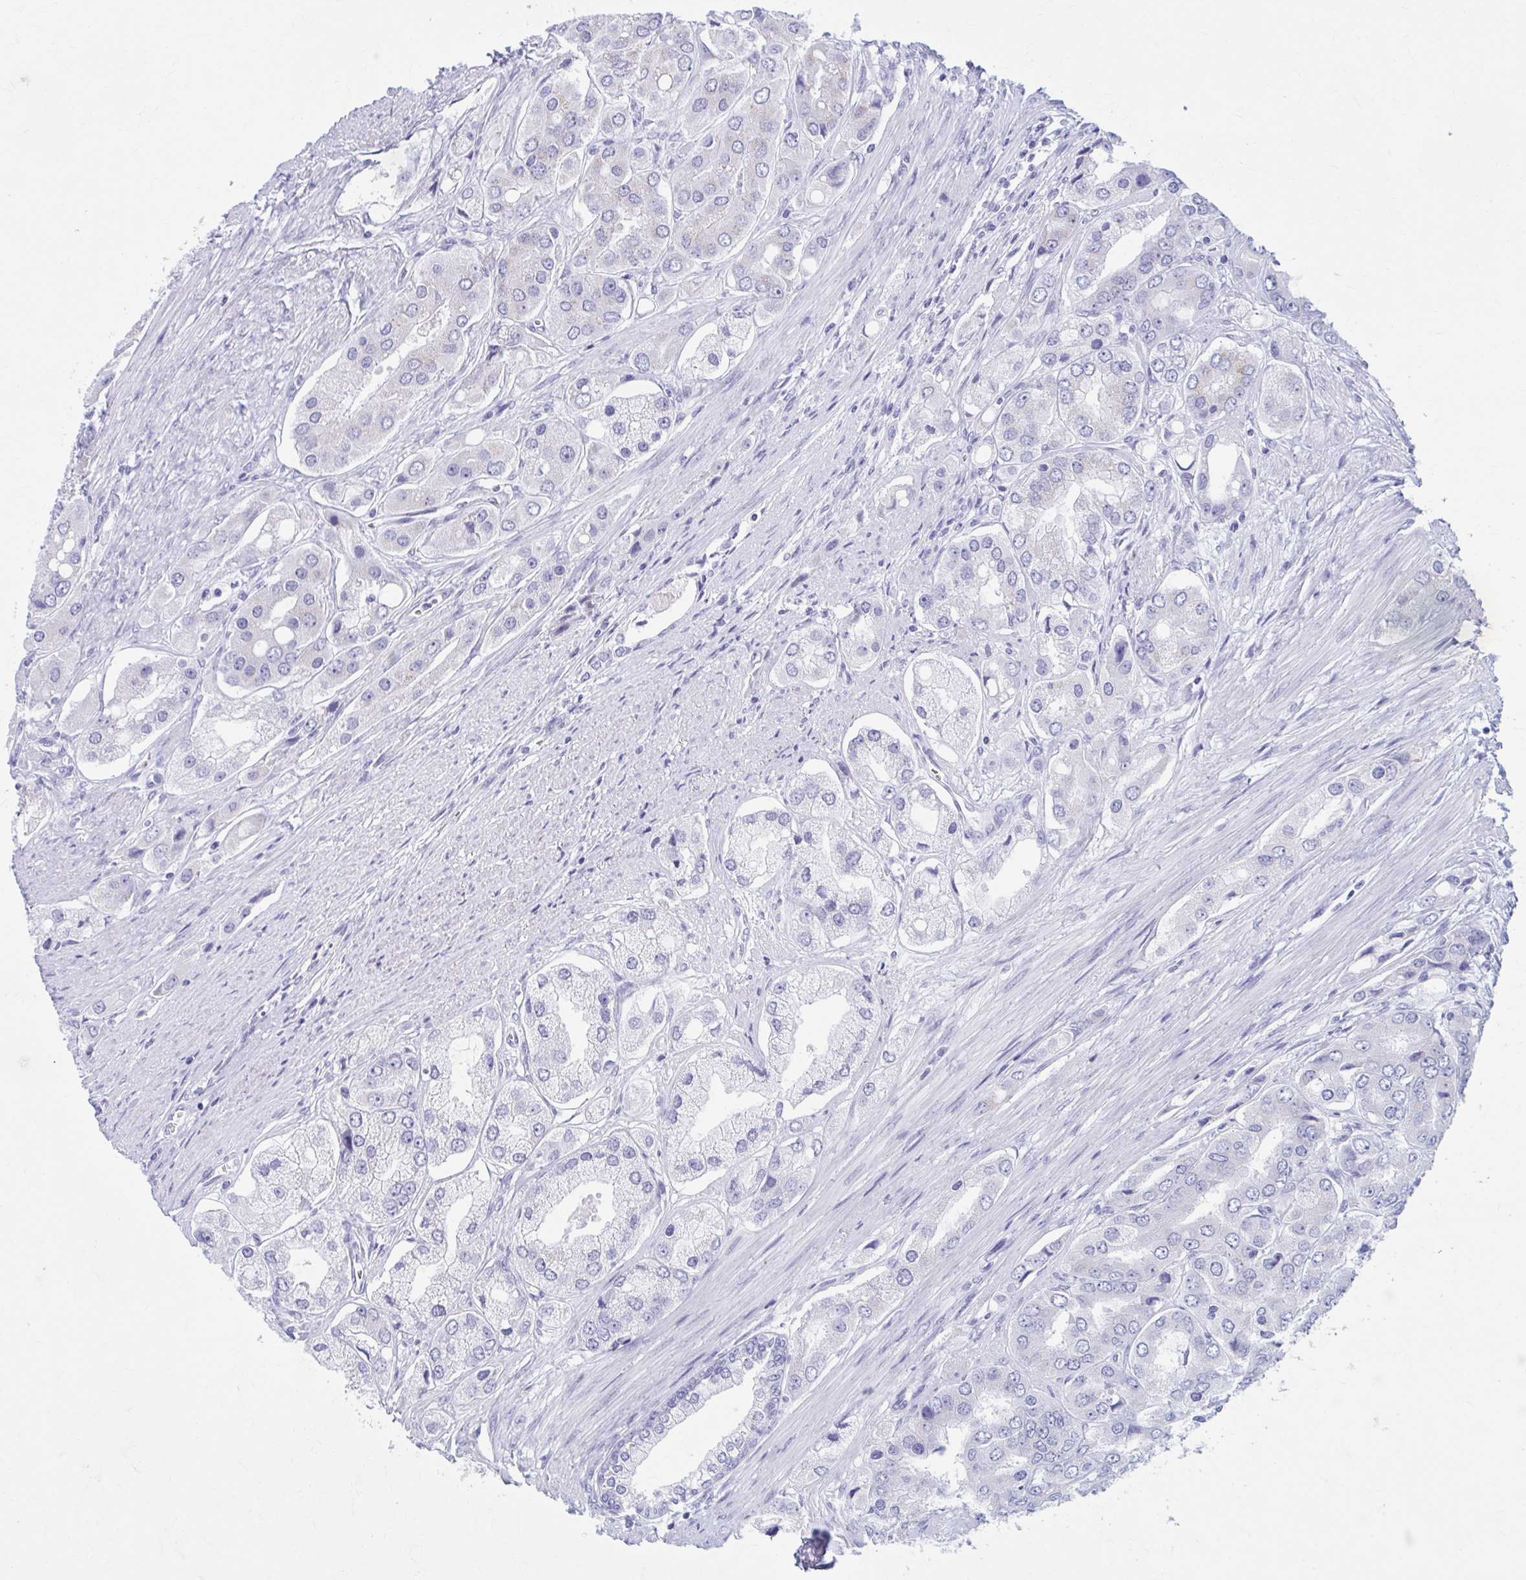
{"staining": {"intensity": "negative", "quantity": "none", "location": "none"}, "tissue": "prostate cancer", "cell_type": "Tumor cells", "image_type": "cancer", "snomed": [{"axis": "morphology", "description": "Adenocarcinoma, Low grade"}, {"axis": "topography", "description": "Prostate"}], "caption": "DAB immunohistochemical staining of prostate cancer (adenocarcinoma (low-grade)) demonstrates no significant expression in tumor cells.", "gene": "KCNE2", "patient": {"sex": "male", "age": 69}}